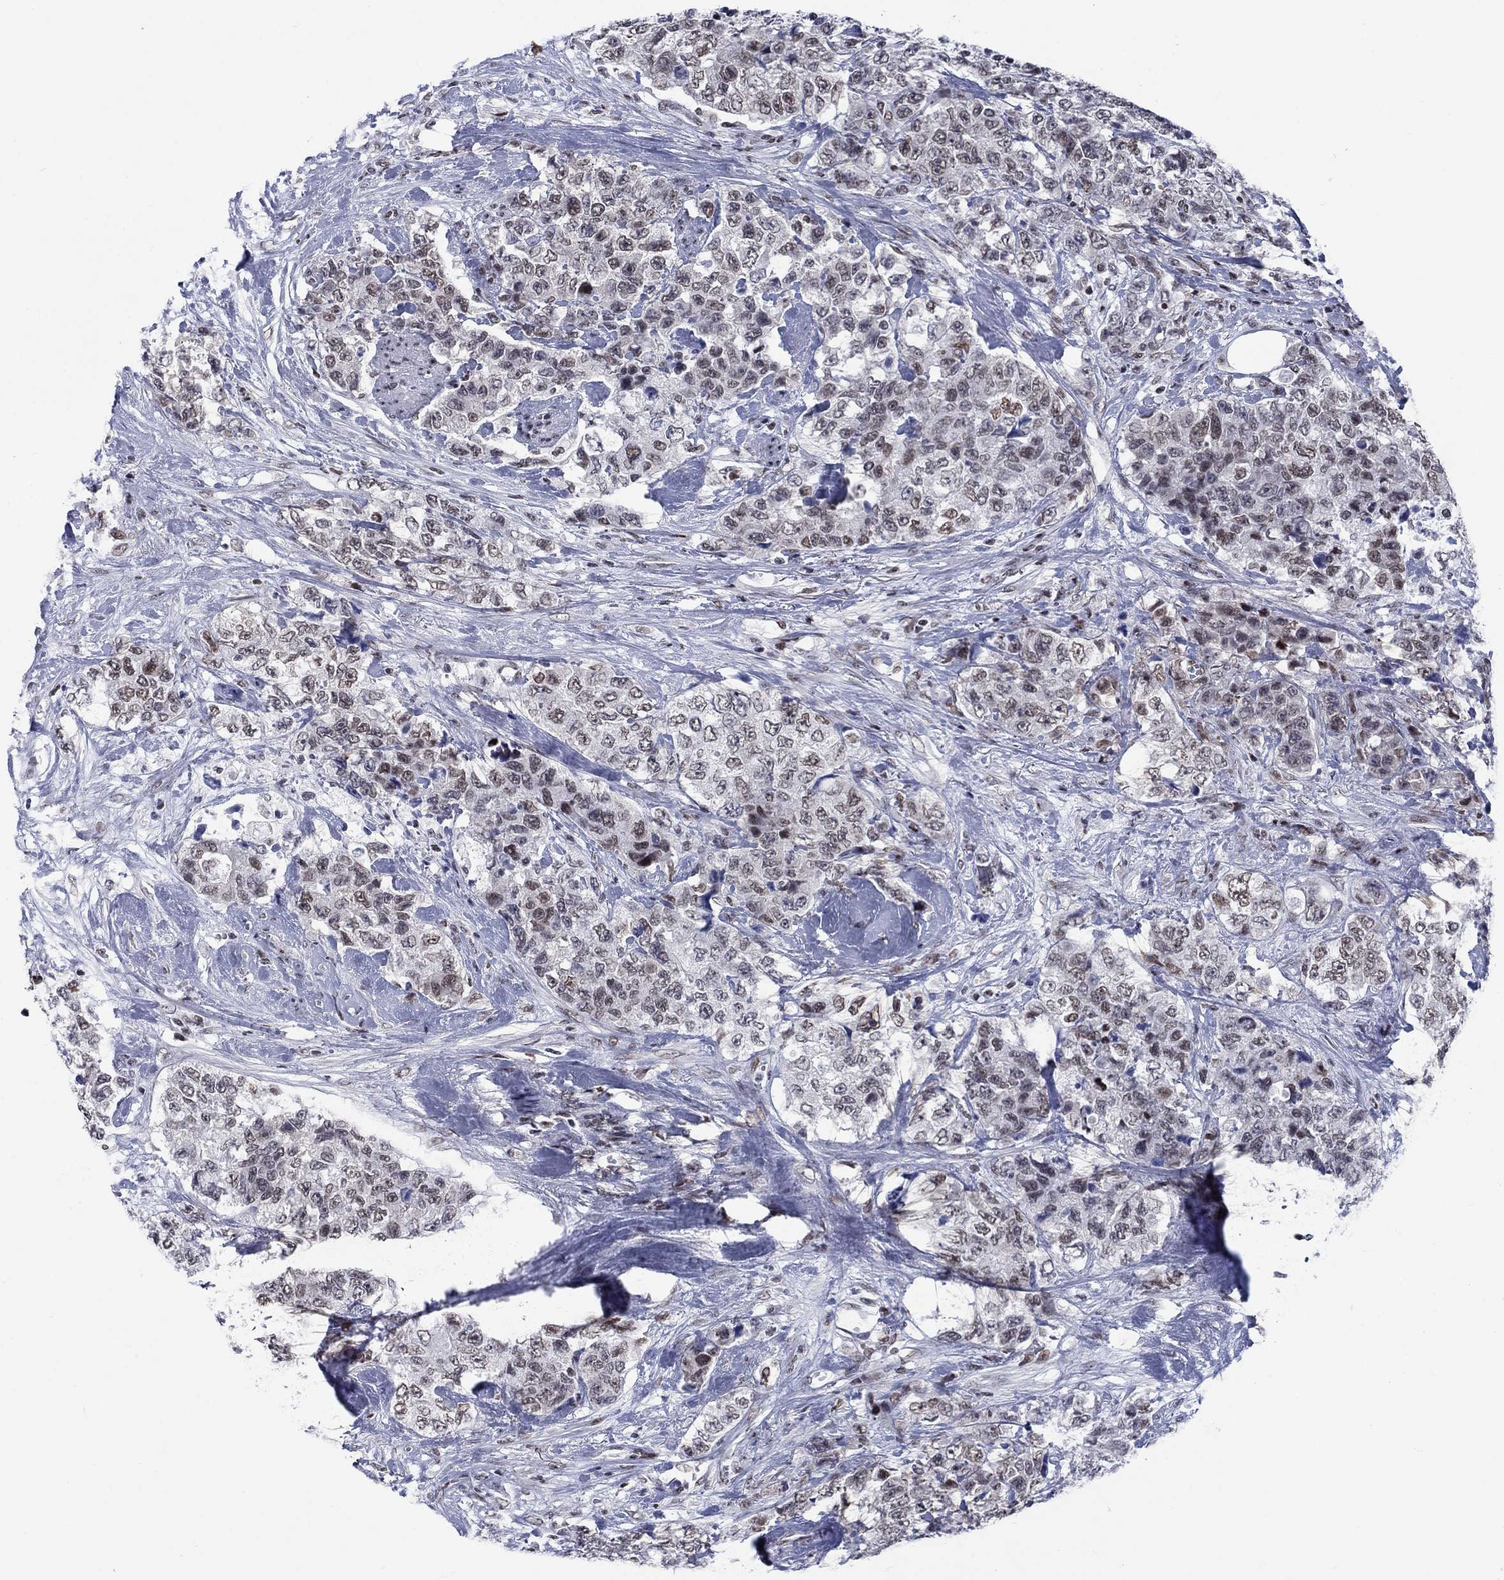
{"staining": {"intensity": "moderate", "quantity": "<25%", "location": "nuclear"}, "tissue": "urothelial cancer", "cell_type": "Tumor cells", "image_type": "cancer", "snomed": [{"axis": "morphology", "description": "Urothelial carcinoma, High grade"}, {"axis": "topography", "description": "Urinary bladder"}], "caption": "A low amount of moderate nuclear staining is appreciated in about <25% of tumor cells in urothelial cancer tissue.", "gene": "NPAS3", "patient": {"sex": "female", "age": 78}}